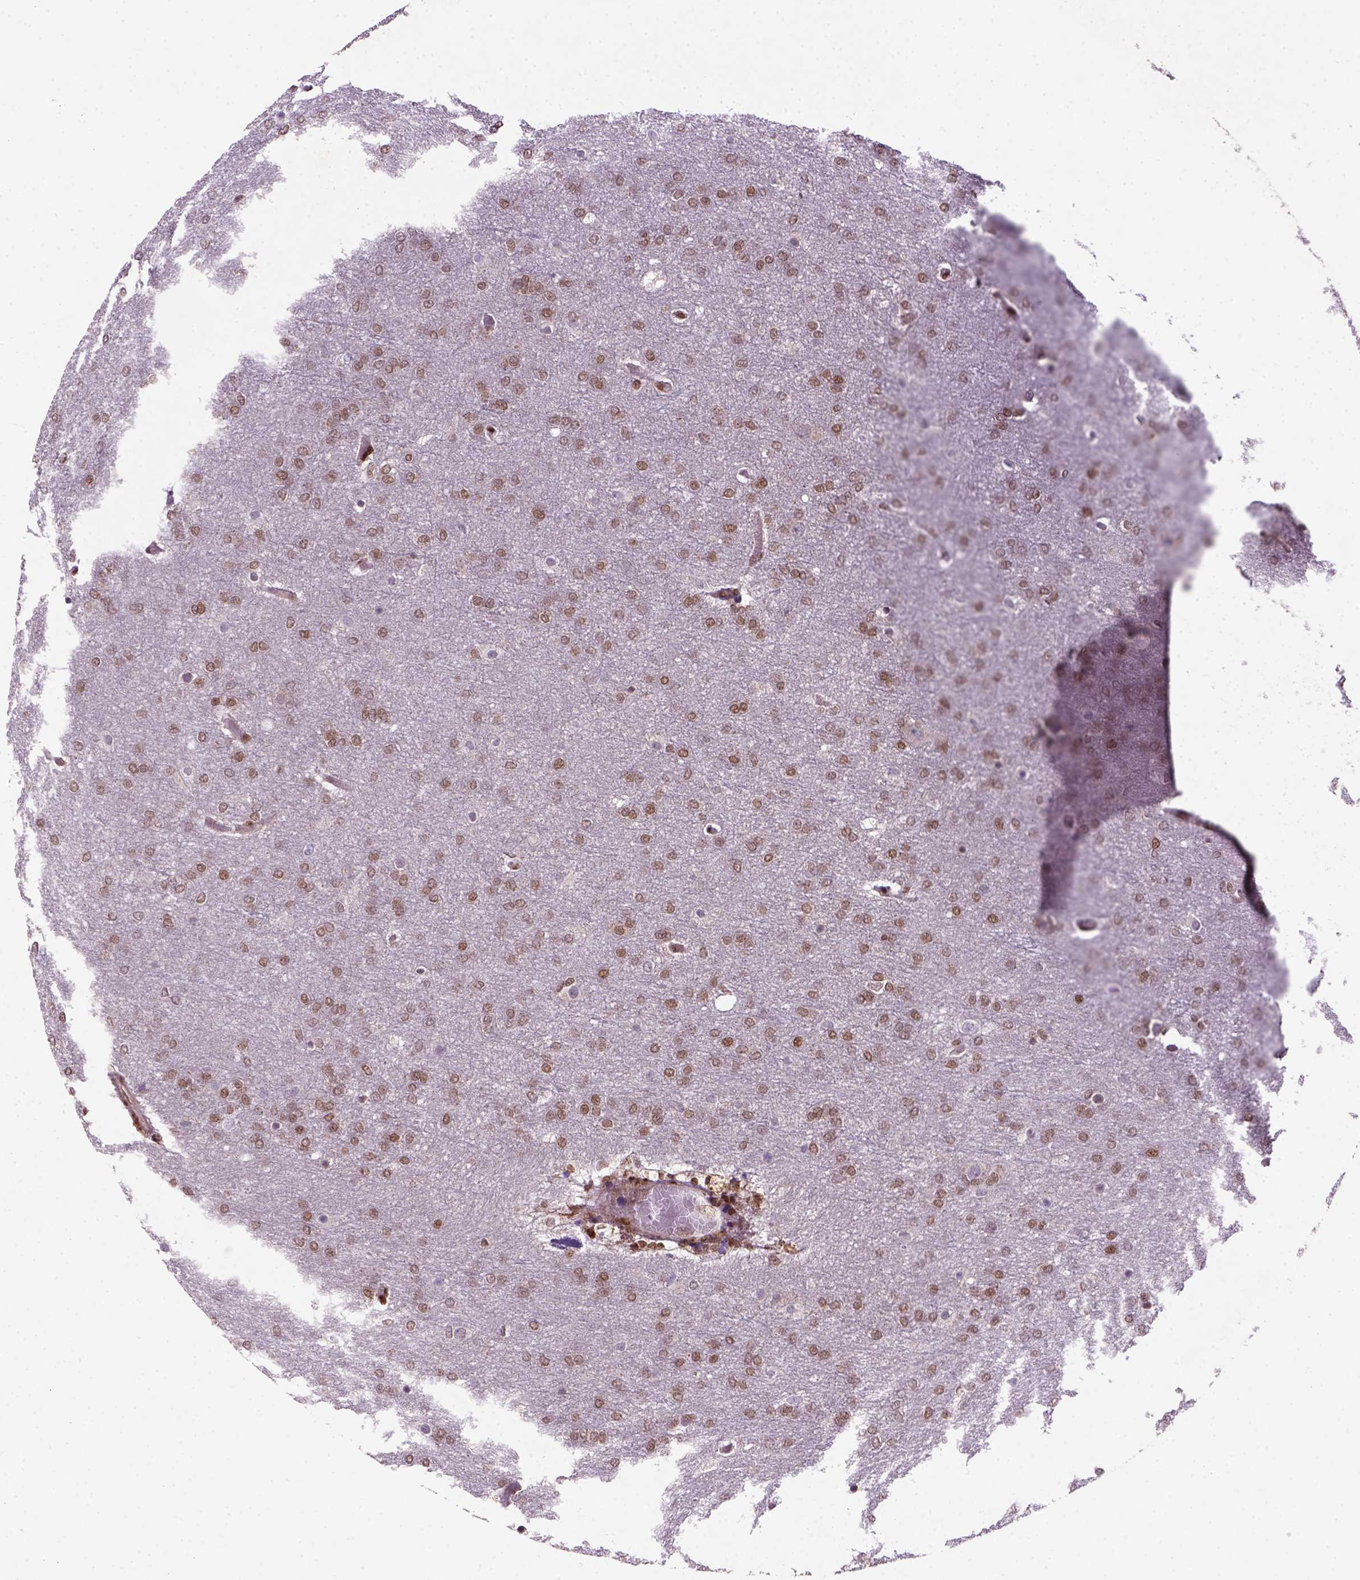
{"staining": {"intensity": "moderate", "quantity": ">75%", "location": "nuclear"}, "tissue": "glioma", "cell_type": "Tumor cells", "image_type": "cancer", "snomed": [{"axis": "morphology", "description": "Glioma, malignant, High grade"}, {"axis": "topography", "description": "Brain"}], "caption": "Immunohistochemical staining of malignant high-grade glioma shows moderate nuclear protein positivity in about >75% of tumor cells.", "gene": "MGMT", "patient": {"sex": "female", "age": 61}}